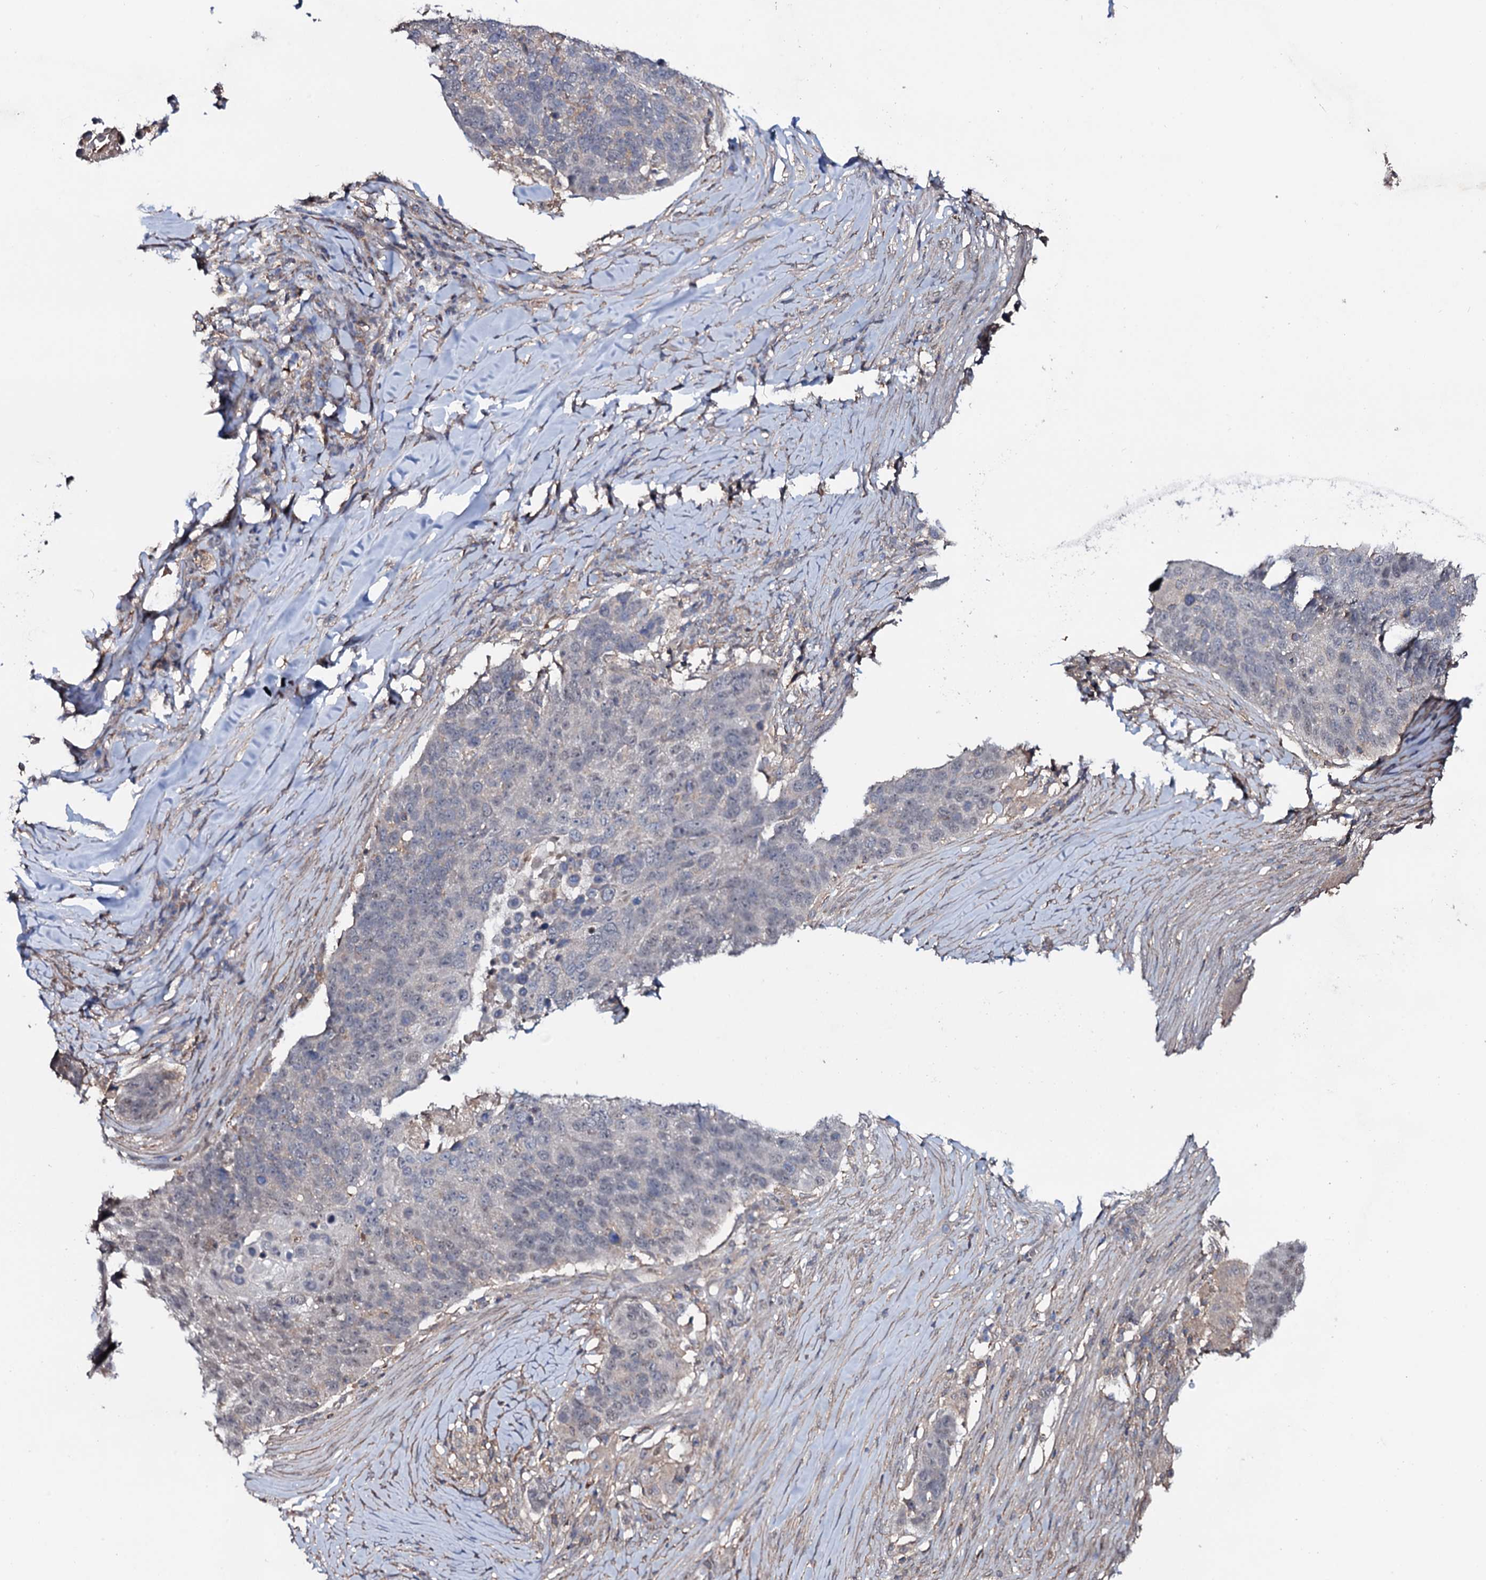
{"staining": {"intensity": "negative", "quantity": "none", "location": "none"}, "tissue": "lung cancer", "cell_type": "Tumor cells", "image_type": "cancer", "snomed": [{"axis": "morphology", "description": "Normal tissue, NOS"}, {"axis": "morphology", "description": "Squamous cell carcinoma, NOS"}, {"axis": "topography", "description": "Lymph node"}, {"axis": "topography", "description": "Lung"}], "caption": "Lung squamous cell carcinoma was stained to show a protein in brown. There is no significant staining in tumor cells.", "gene": "COG6", "patient": {"sex": "male", "age": 66}}